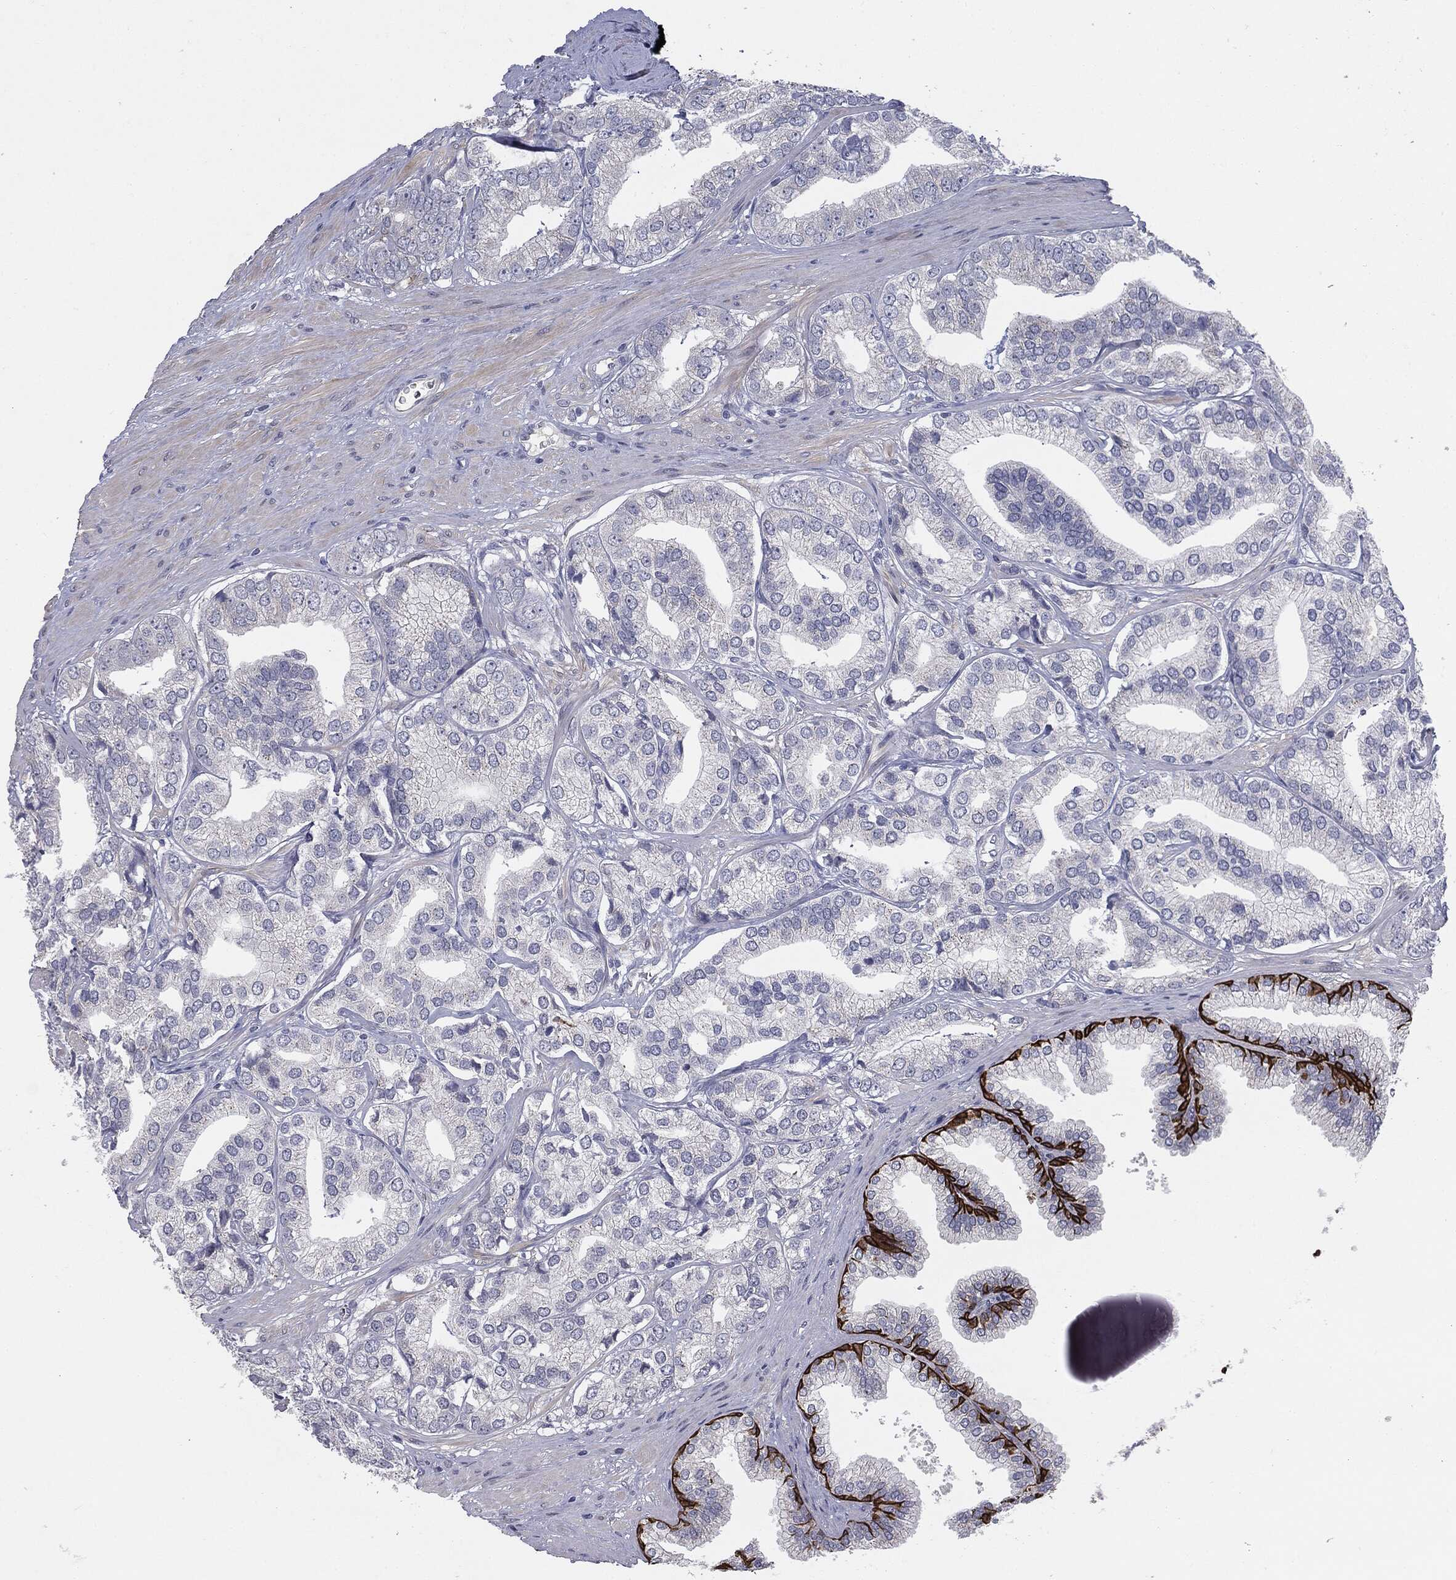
{"staining": {"intensity": "negative", "quantity": "none", "location": "none"}, "tissue": "prostate cancer", "cell_type": "Tumor cells", "image_type": "cancer", "snomed": [{"axis": "morphology", "description": "Adenocarcinoma, High grade"}, {"axis": "topography", "description": "Prostate"}], "caption": "The image exhibits no significant staining in tumor cells of prostate cancer. (Brightfield microscopy of DAB IHC at high magnification).", "gene": "KRT5", "patient": {"sex": "male", "age": 58}}